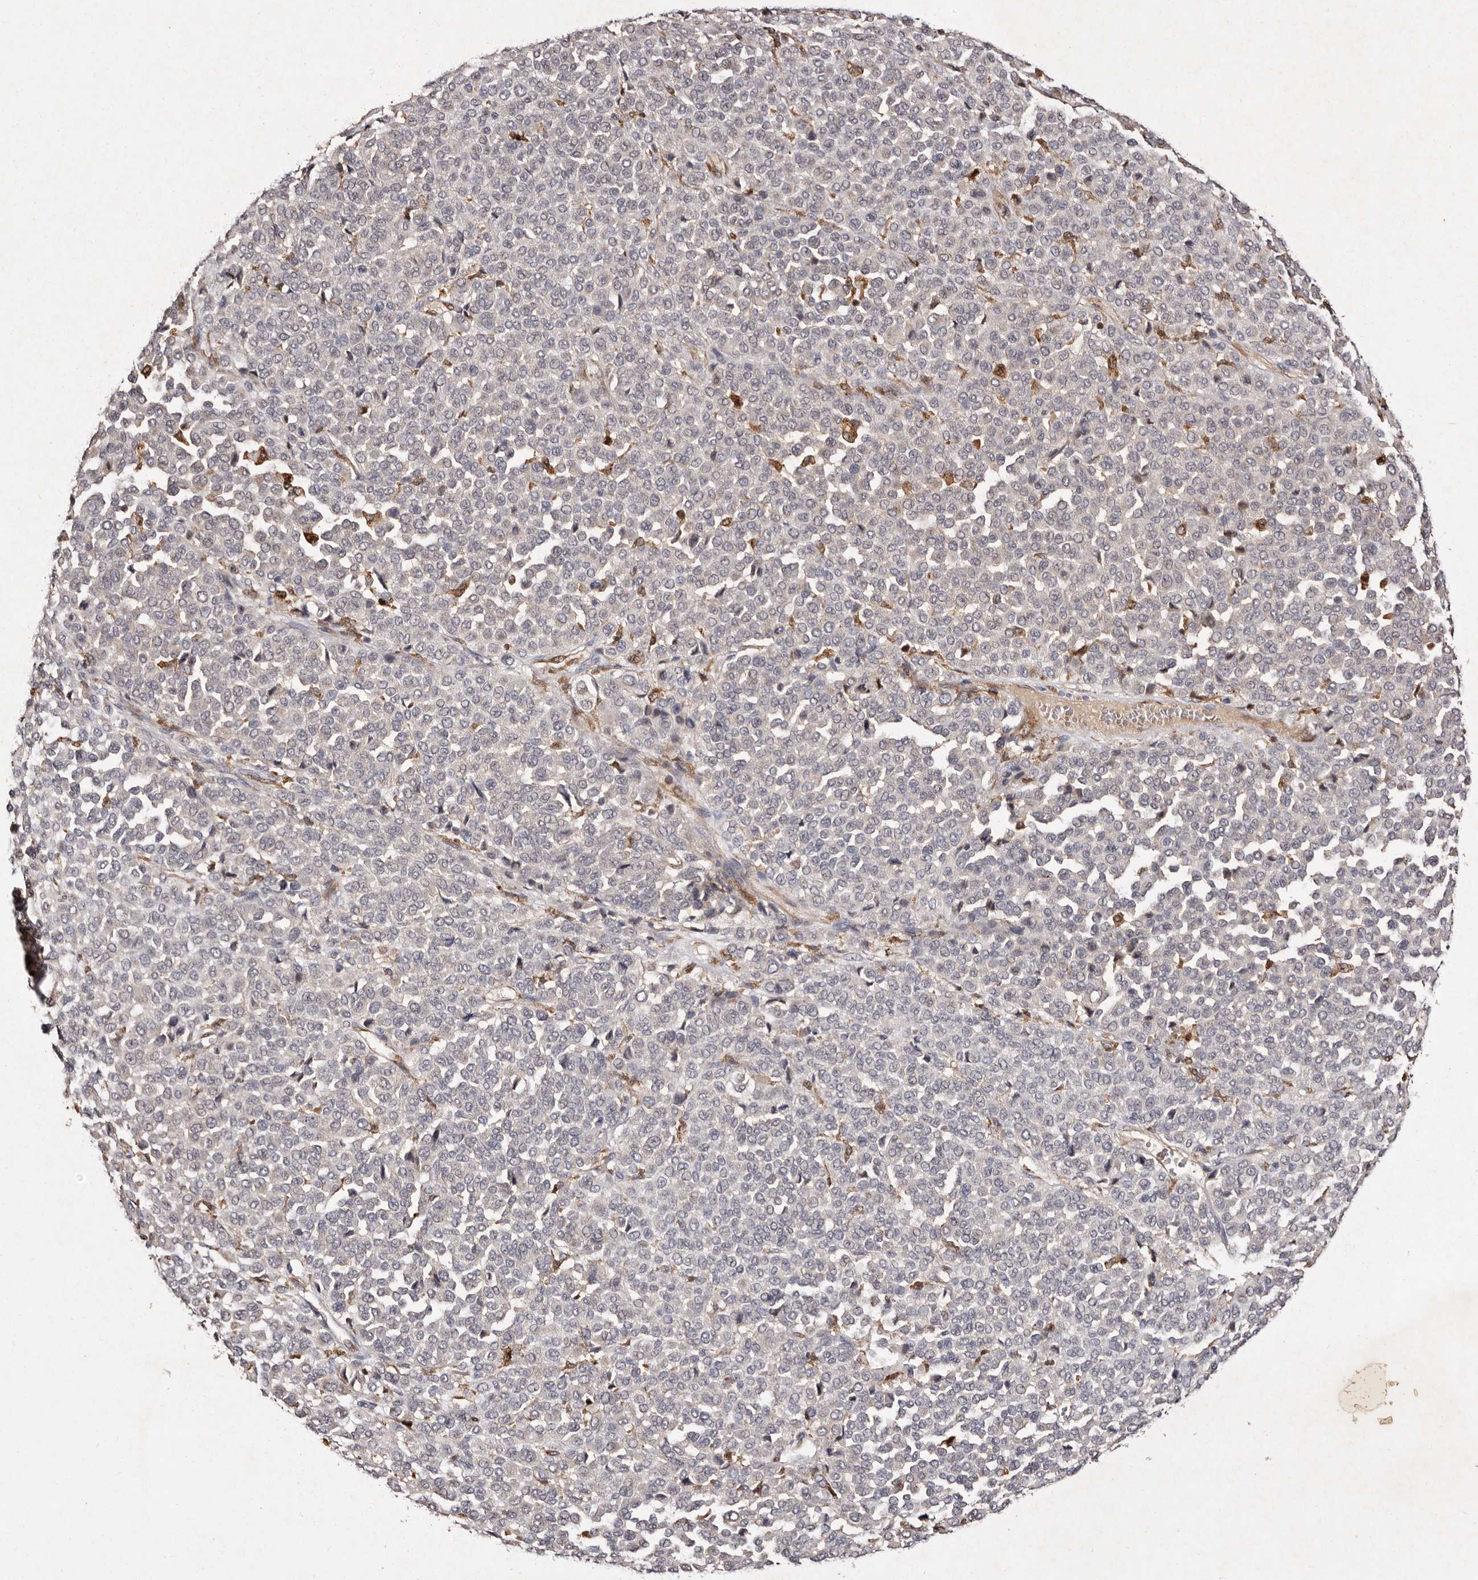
{"staining": {"intensity": "negative", "quantity": "none", "location": "none"}, "tissue": "melanoma", "cell_type": "Tumor cells", "image_type": "cancer", "snomed": [{"axis": "morphology", "description": "Malignant melanoma, Metastatic site"}, {"axis": "topography", "description": "Pancreas"}], "caption": "This is an immunohistochemistry (IHC) photomicrograph of human malignant melanoma (metastatic site). There is no positivity in tumor cells.", "gene": "GIMAP4", "patient": {"sex": "female", "age": 30}}